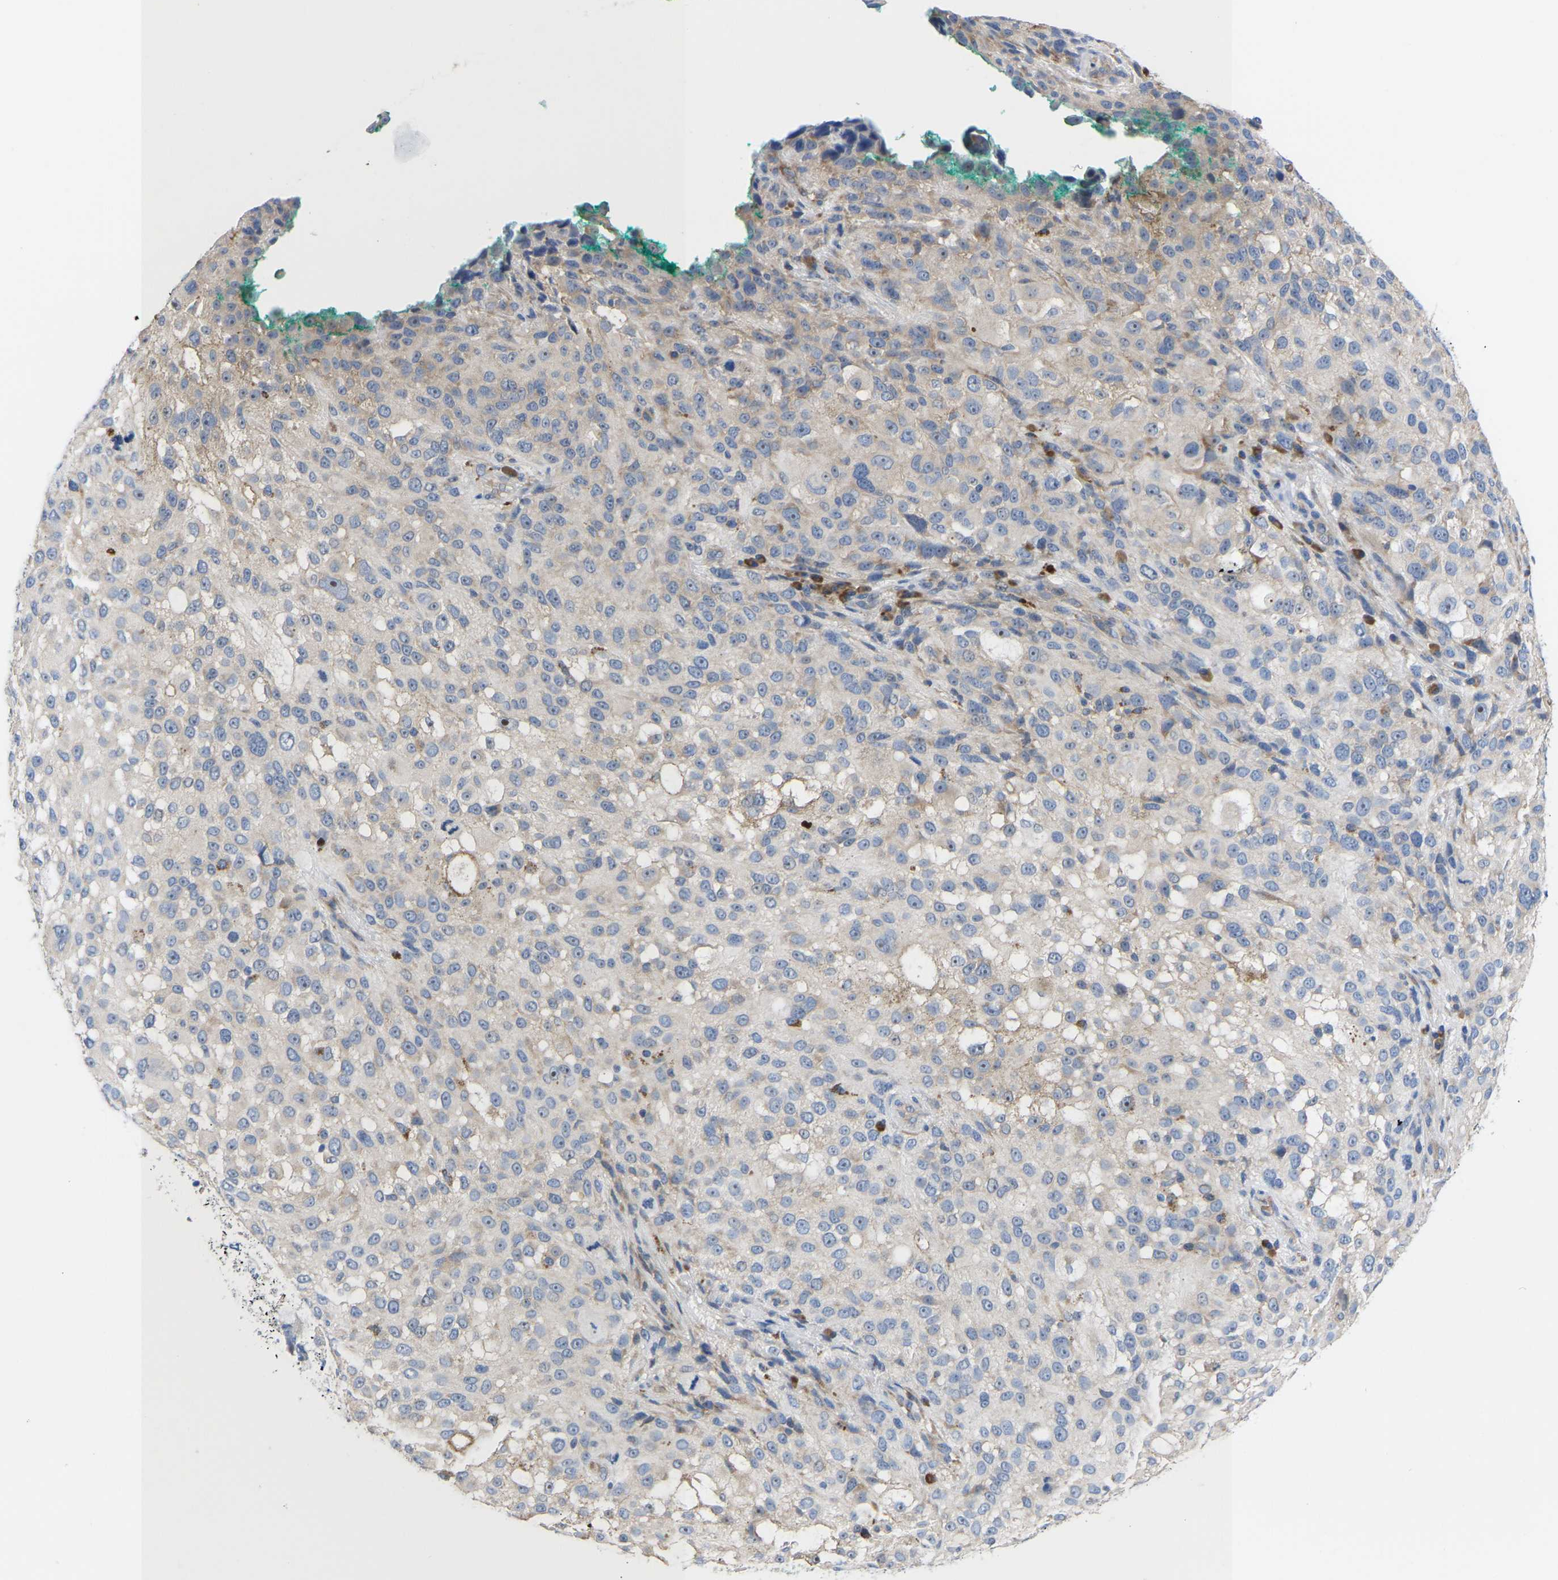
{"staining": {"intensity": "weak", "quantity": "<25%", "location": "cytoplasmic/membranous,nuclear"}, "tissue": "melanoma", "cell_type": "Tumor cells", "image_type": "cancer", "snomed": [{"axis": "morphology", "description": "Necrosis, NOS"}, {"axis": "morphology", "description": "Malignant melanoma, NOS"}, {"axis": "topography", "description": "Skin"}], "caption": "The histopathology image demonstrates no staining of tumor cells in melanoma.", "gene": "ABCA10", "patient": {"sex": "female", "age": 87}}